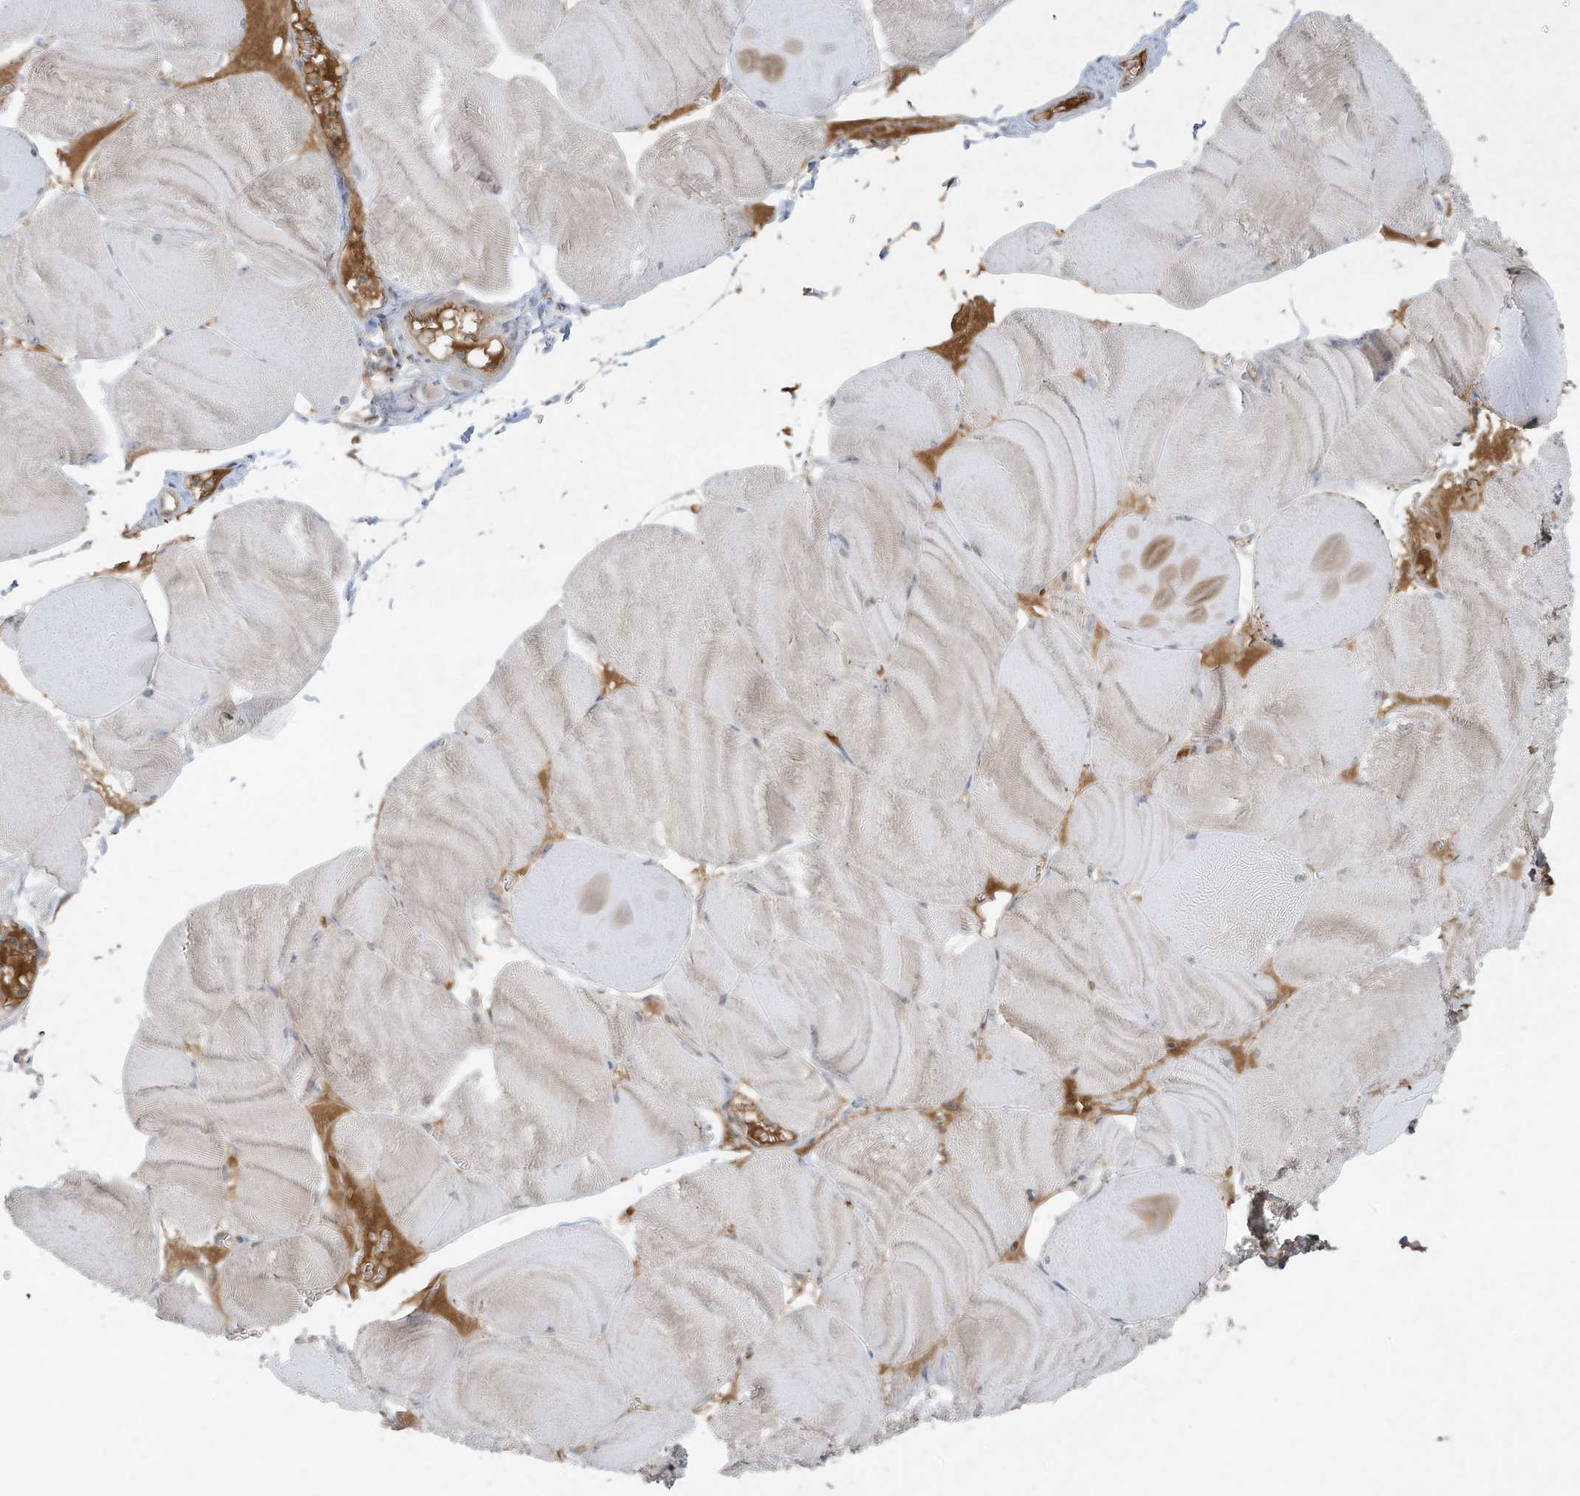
{"staining": {"intensity": "negative", "quantity": "none", "location": "none"}, "tissue": "skeletal muscle", "cell_type": "Myocytes", "image_type": "normal", "snomed": [{"axis": "morphology", "description": "Normal tissue, NOS"}, {"axis": "morphology", "description": "Basal cell carcinoma"}, {"axis": "topography", "description": "Skeletal muscle"}], "caption": "Immunohistochemistry image of normal skeletal muscle: human skeletal muscle stained with DAB (3,3'-diaminobenzidine) demonstrates no significant protein positivity in myocytes. Nuclei are stained in blue.", "gene": "FETUB", "patient": {"sex": "female", "age": 64}}